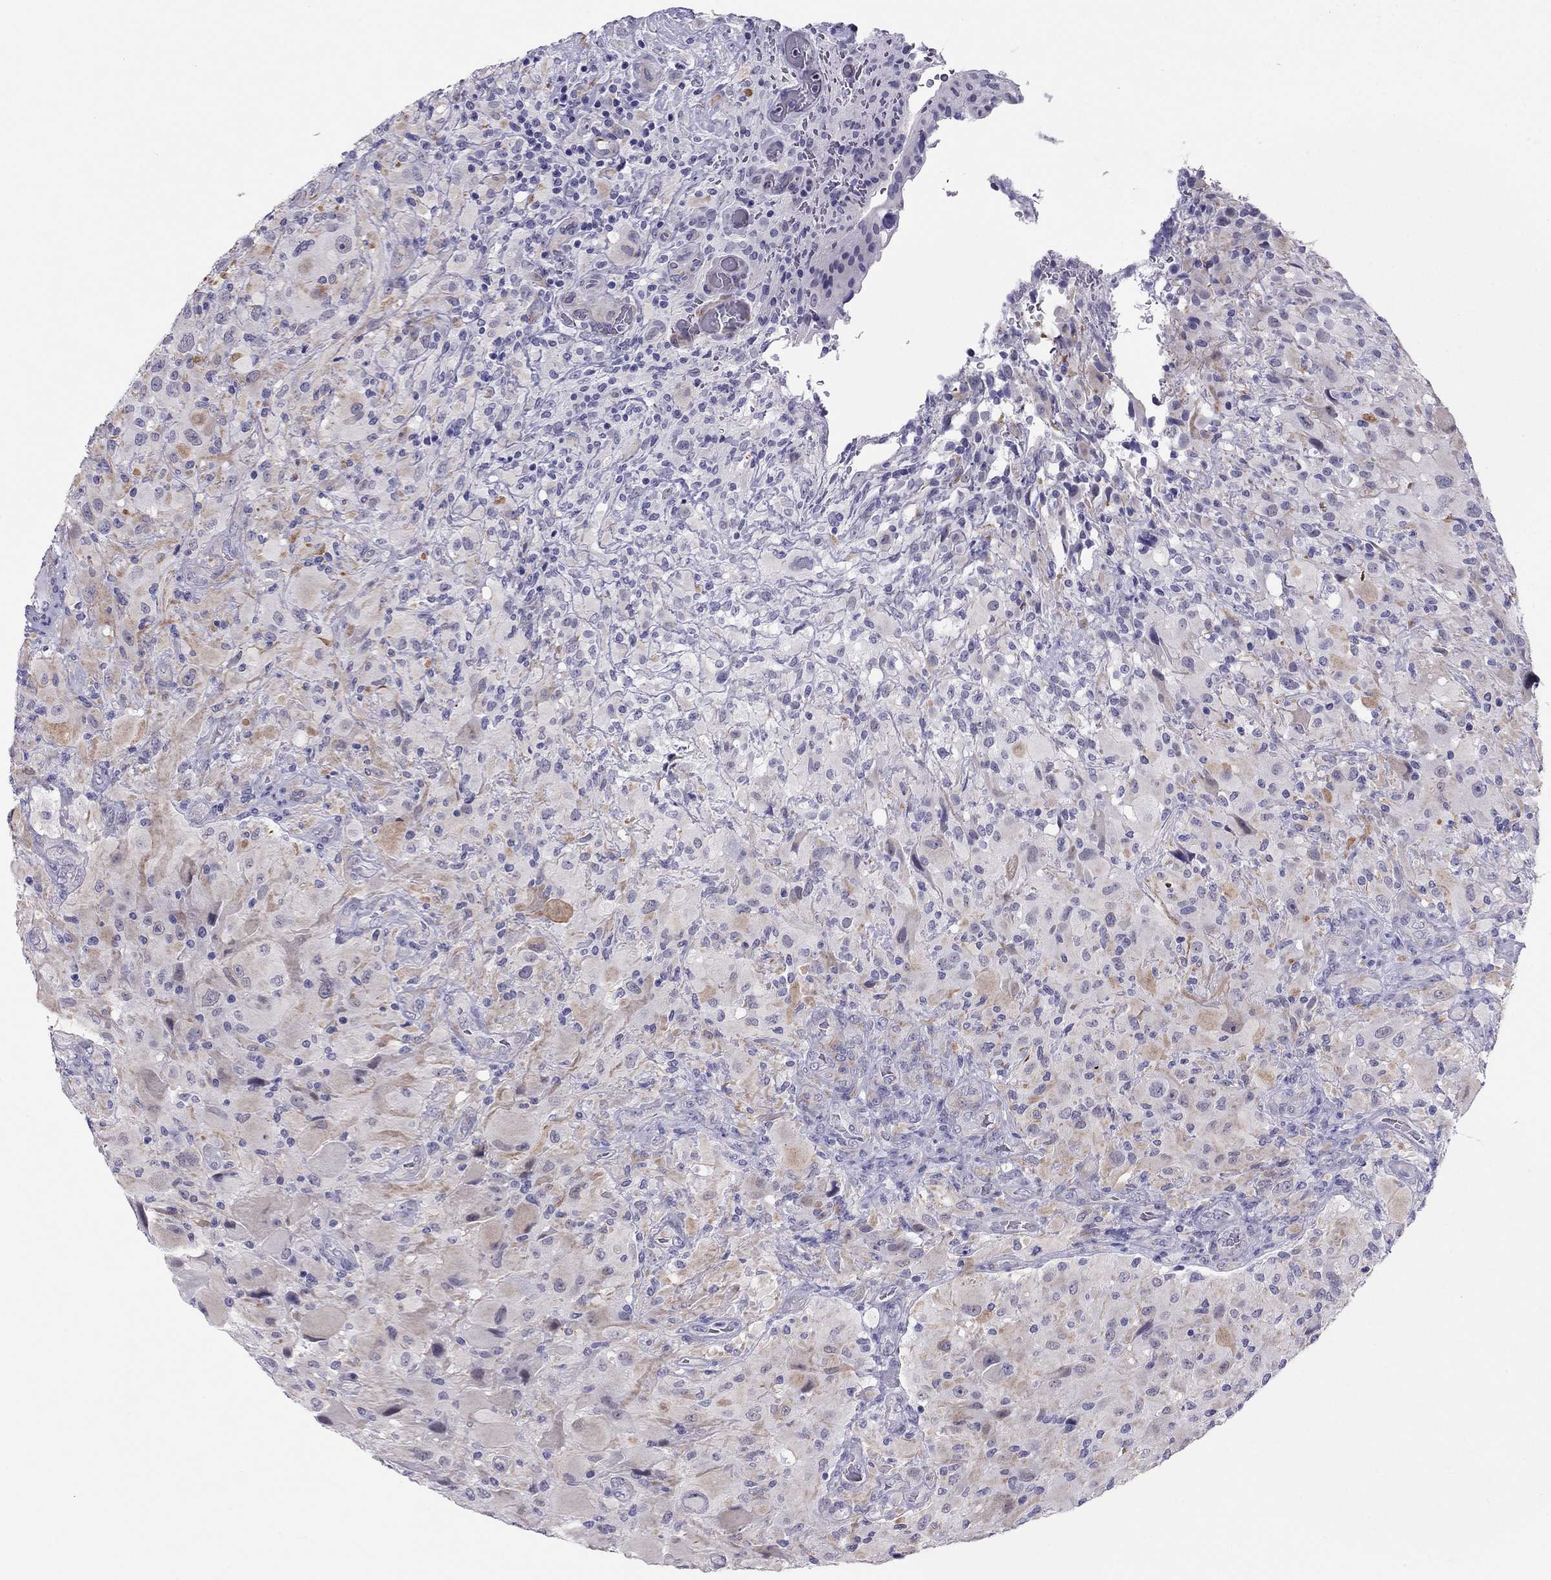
{"staining": {"intensity": "negative", "quantity": "none", "location": "none"}, "tissue": "glioma", "cell_type": "Tumor cells", "image_type": "cancer", "snomed": [{"axis": "morphology", "description": "Glioma, malignant, High grade"}, {"axis": "topography", "description": "Cerebral cortex"}], "caption": "An IHC photomicrograph of glioma is shown. There is no staining in tumor cells of glioma.", "gene": "CROCC2", "patient": {"sex": "male", "age": 35}}